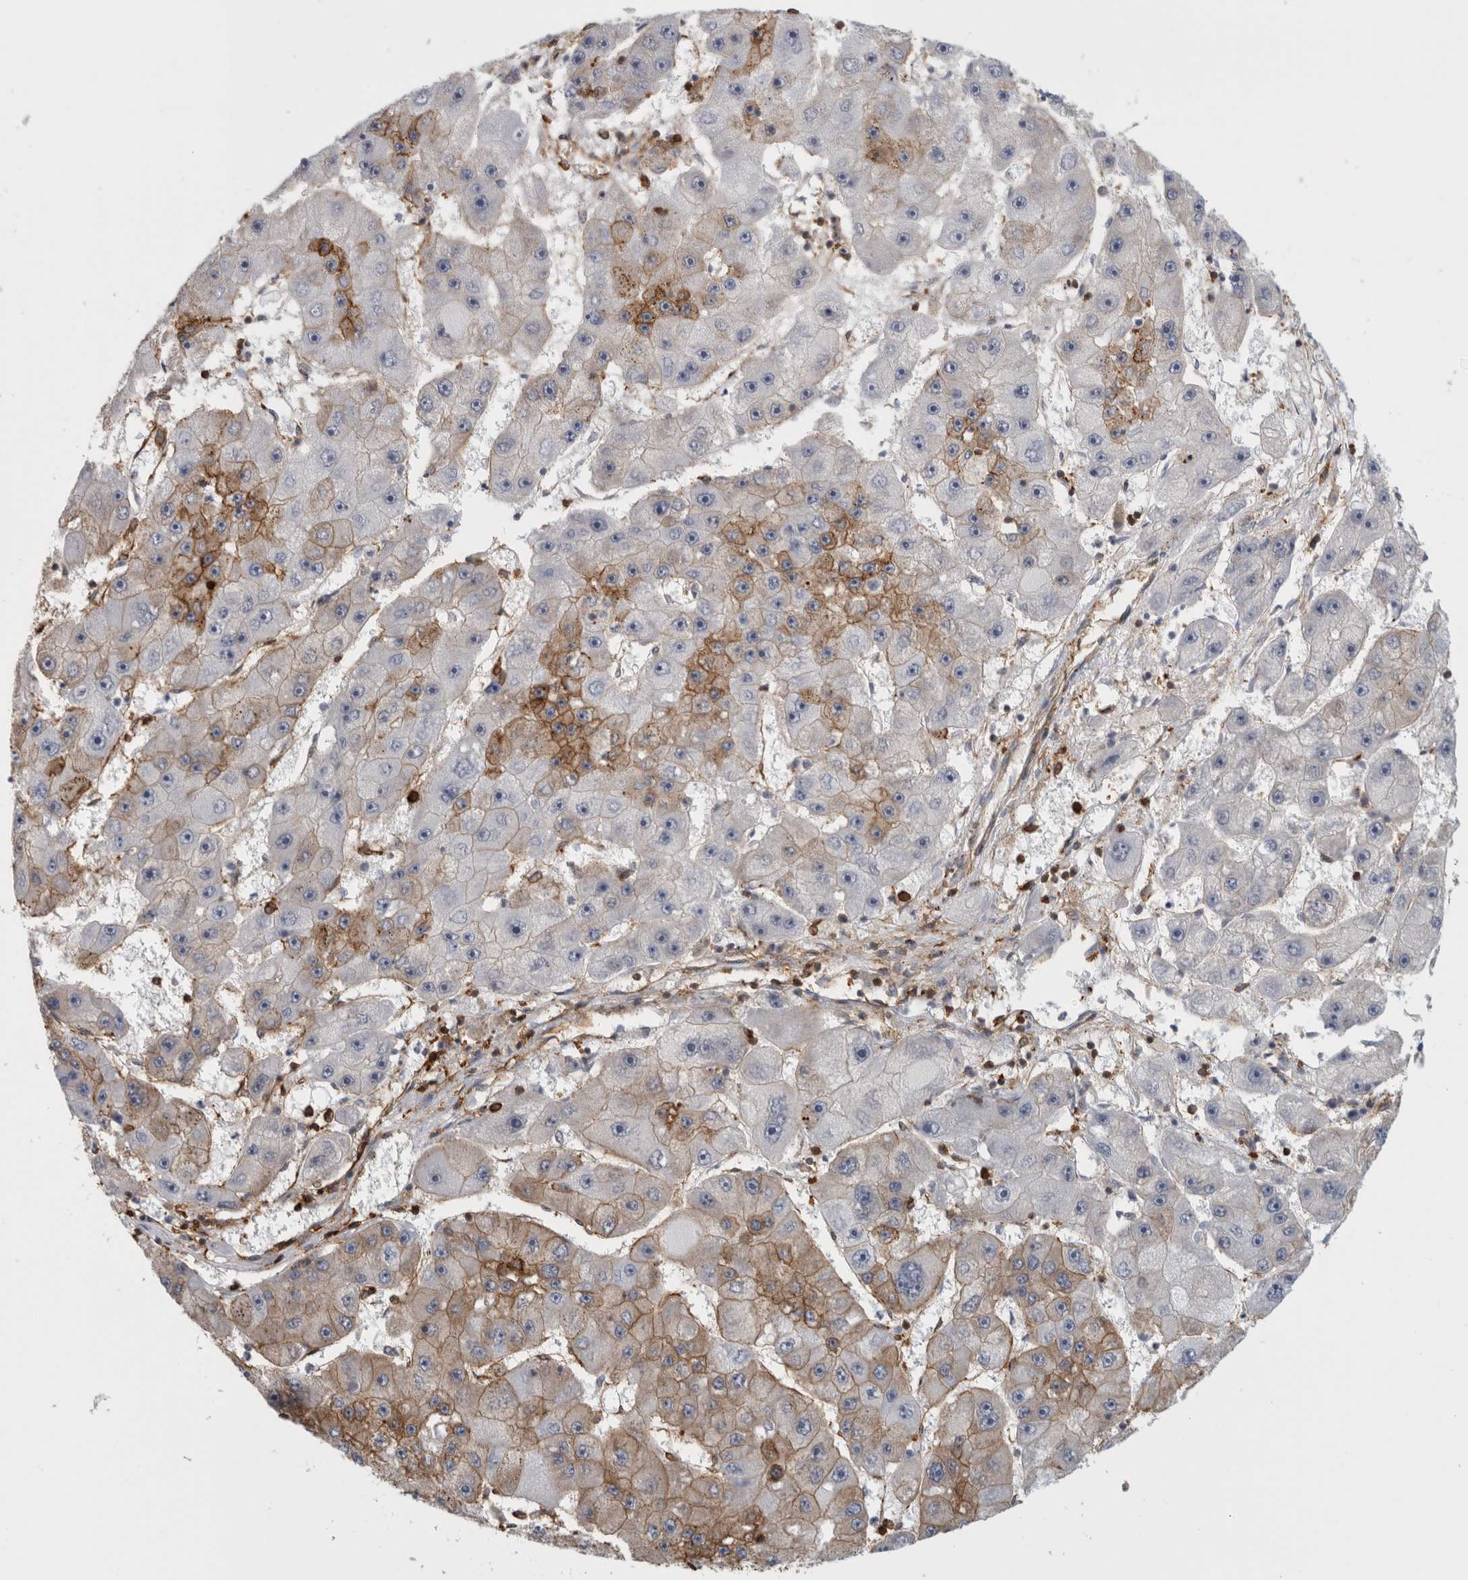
{"staining": {"intensity": "moderate", "quantity": "25%-75%", "location": "cytoplasmic/membranous"}, "tissue": "liver cancer", "cell_type": "Tumor cells", "image_type": "cancer", "snomed": [{"axis": "morphology", "description": "Carcinoma, Hepatocellular, NOS"}, {"axis": "topography", "description": "Liver"}], "caption": "A micrograph of liver hepatocellular carcinoma stained for a protein reveals moderate cytoplasmic/membranous brown staining in tumor cells.", "gene": "AHNAK", "patient": {"sex": "female", "age": 61}}